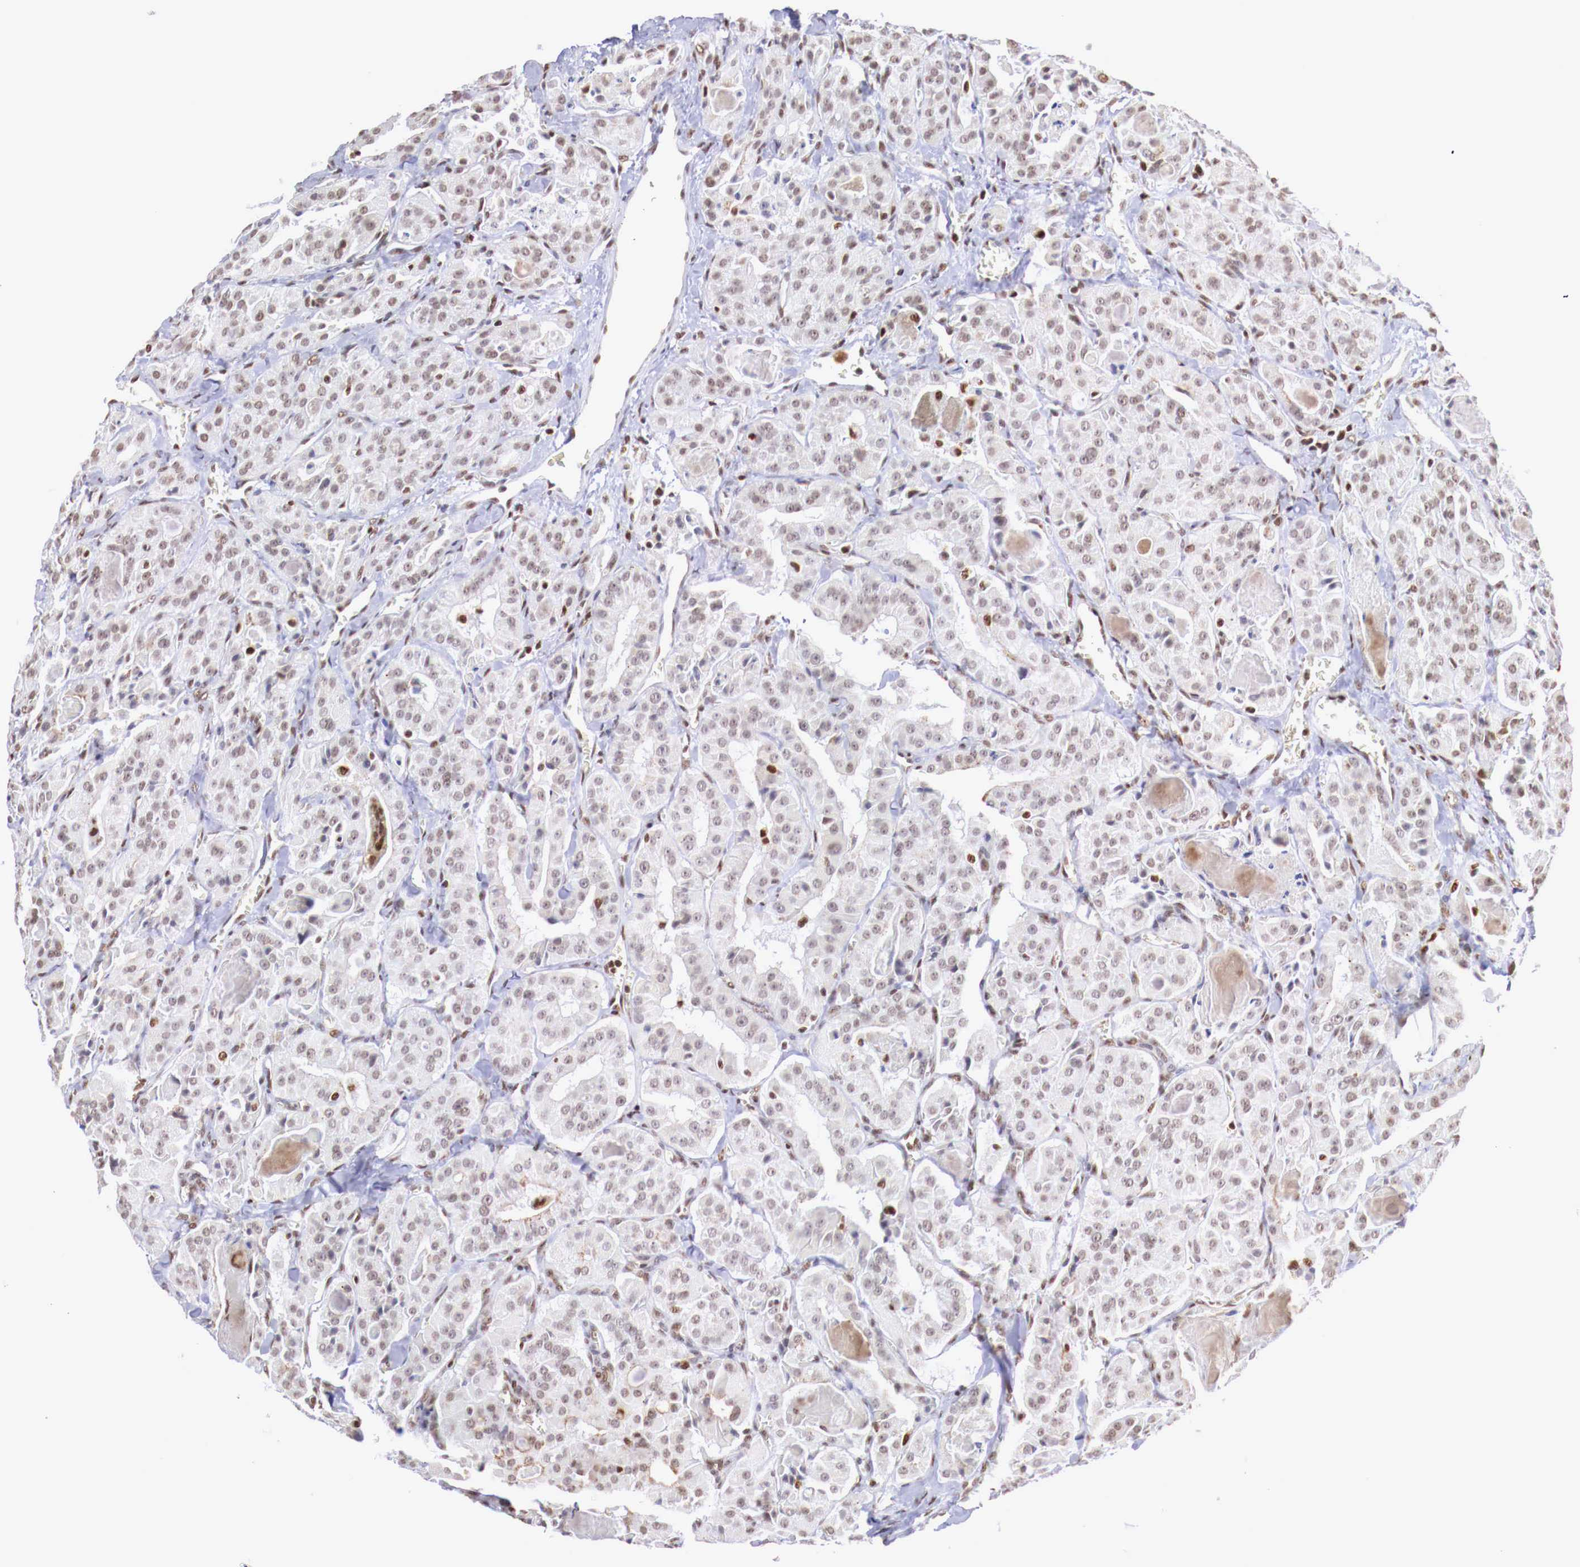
{"staining": {"intensity": "weak", "quantity": ">75%", "location": "nuclear"}, "tissue": "thyroid cancer", "cell_type": "Tumor cells", "image_type": "cancer", "snomed": [{"axis": "morphology", "description": "Carcinoma, NOS"}, {"axis": "topography", "description": "Thyroid gland"}], "caption": "IHC (DAB (3,3'-diaminobenzidine)) staining of thyroid cancer (carcinoma) displays weak nuclear protein expression in approximately >75% of tumor cells.", "gene": "MAX", "patient": {"sex": "male", "age": 76}}